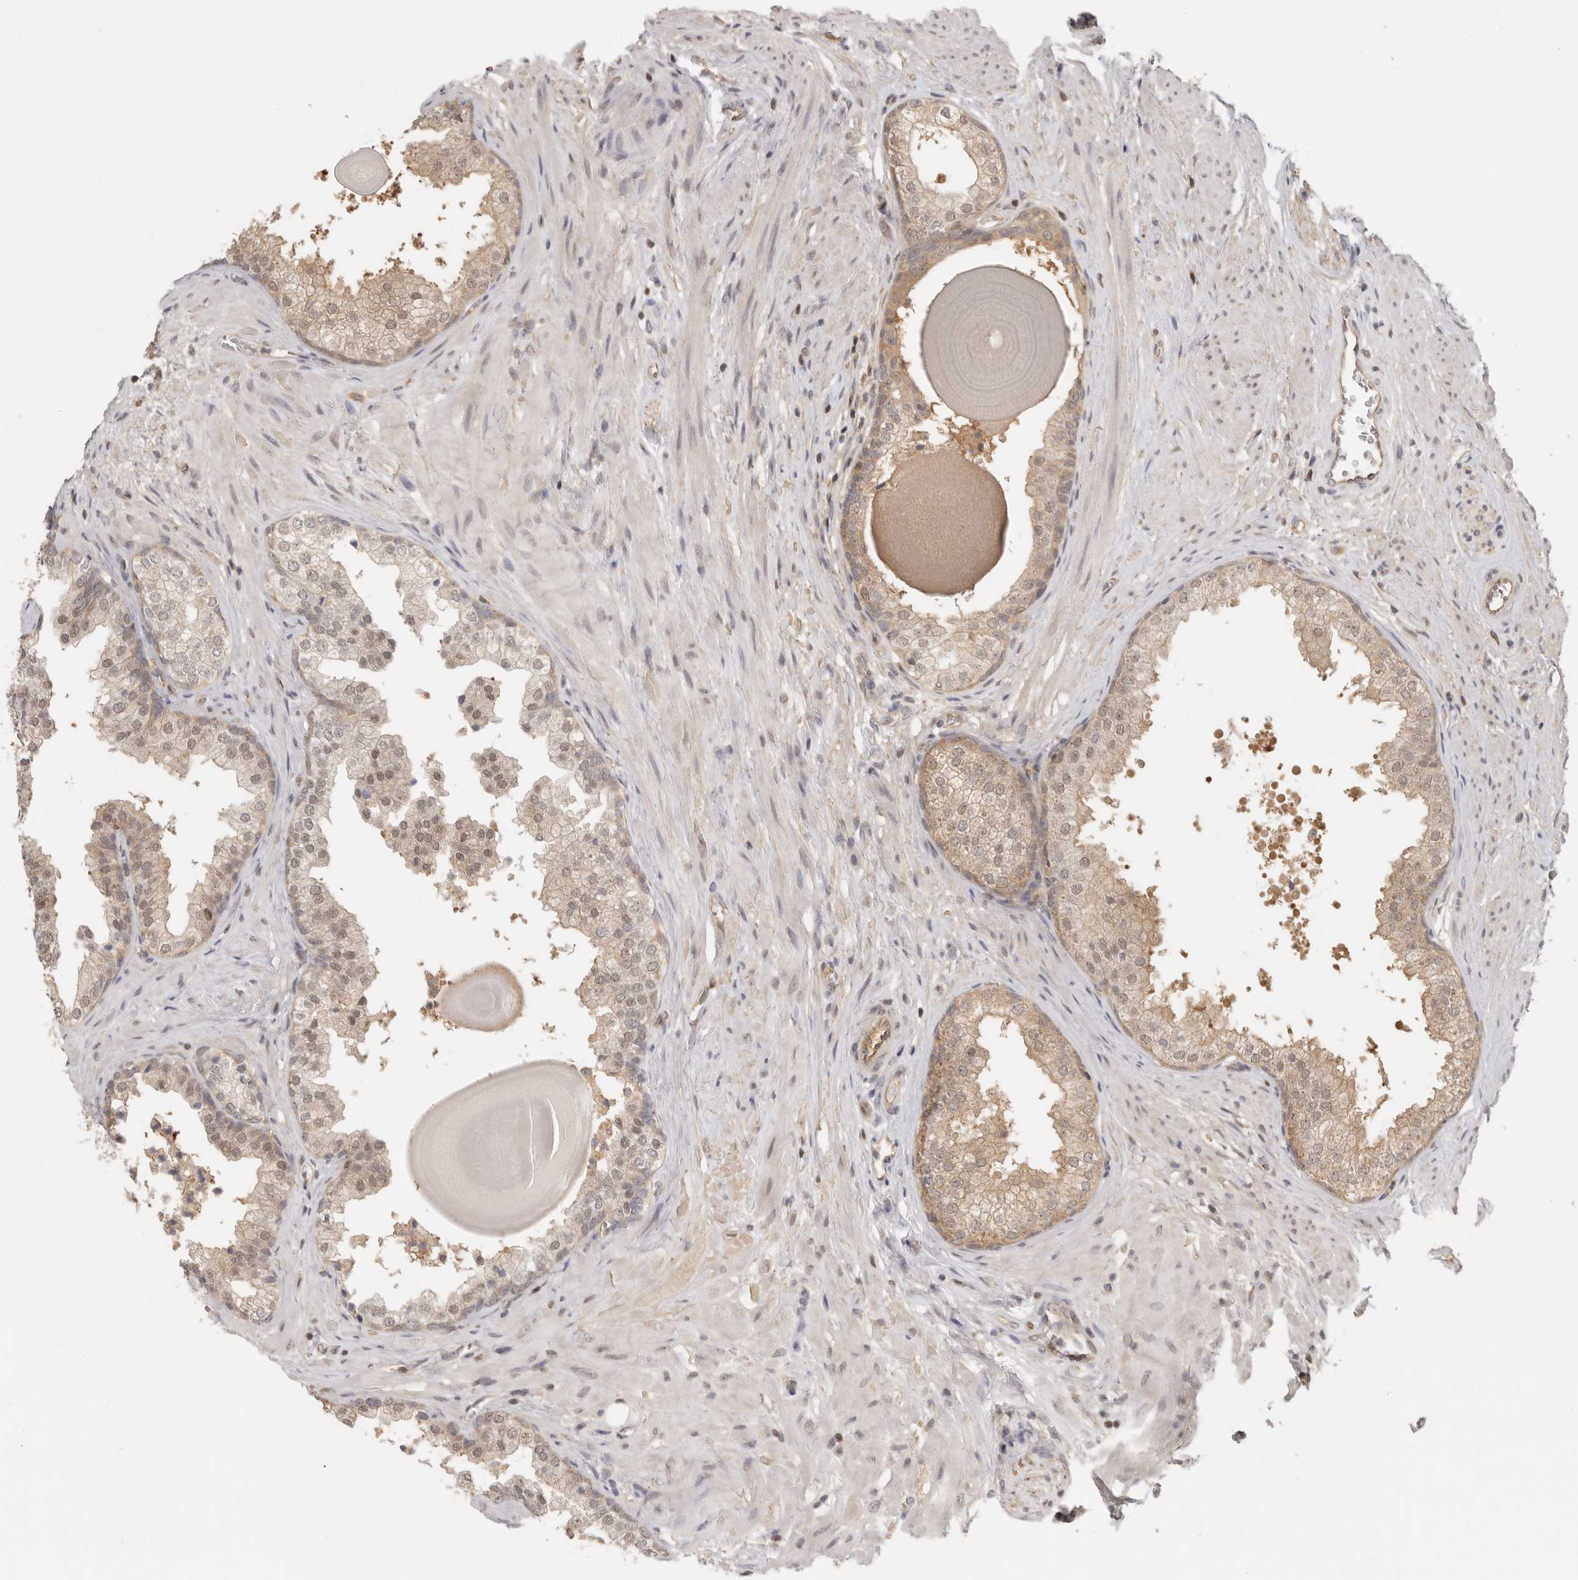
{"staining": {"intensity": "moderate", "quantity": ">75%", "location": "cytoplasmic/membranous,nuclear"}, "tissue": "prostate", "cell_type": "Glandular cells", "image_type": "normal", "snomed": [{"axis": "morphology", "description": "Normal tissue, NOS"}, {"axis": "topography", "description": "Prostate"}], "caption": "A brown stain labels moderate cytoplasmic/membranous,nuclear positivity of a protein in glandular cells of benign human prostate.", "gene": "PSMA5", "patient": {"sex": "male", "age": 48}}